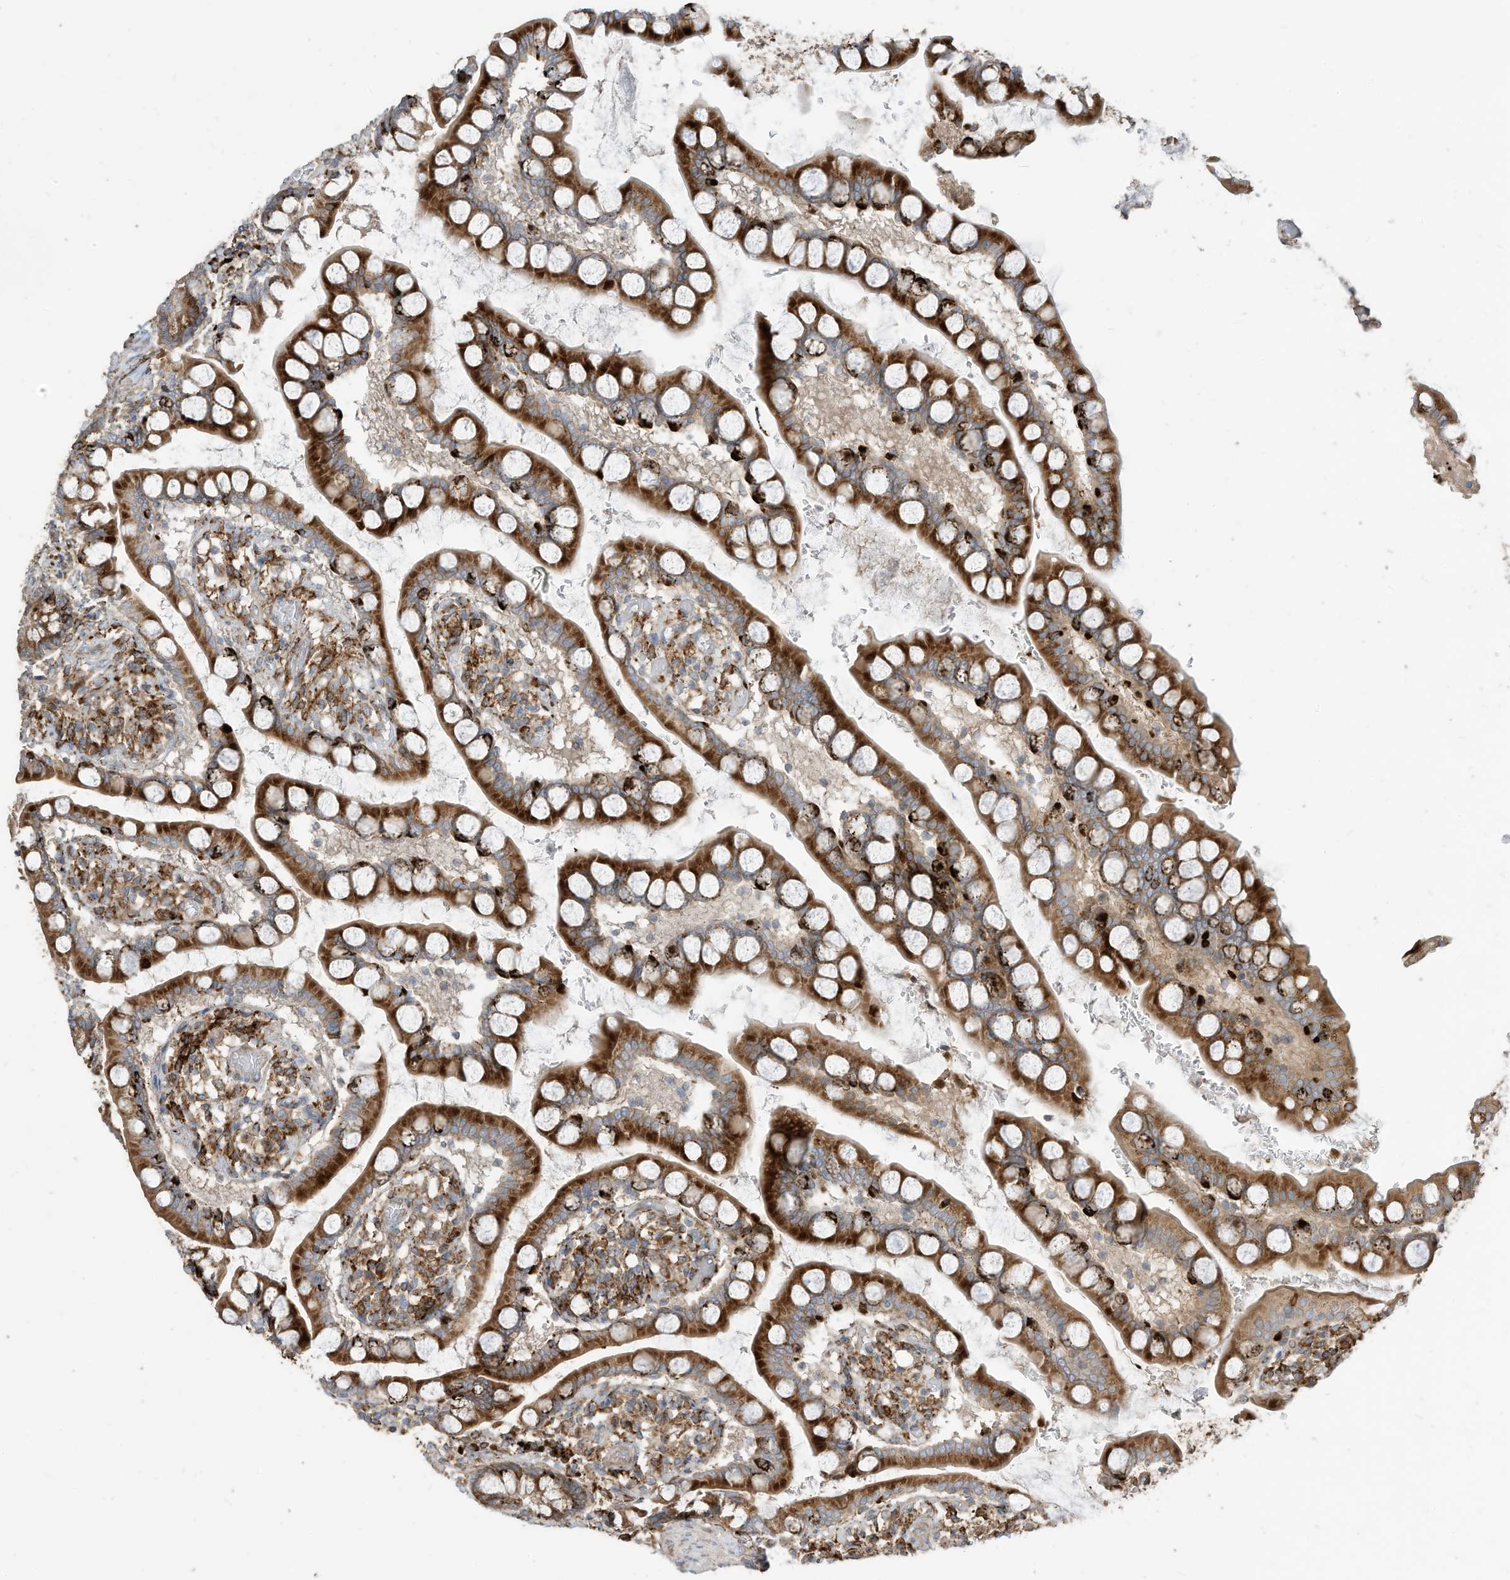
{"staining": {"intensity": "strong", "quantity": ">75%", "location": "cytoplasmic/membranous"}, "tissue": "small intestine", "cell_type": "Glandular cells", "image_type": "normal", "snomed": [{"axis": "morphology", "description": "Normal tissue, NOS"}, {"axis": "topography", "description": "Small intestine"}], "caption": "DAB (3,3'-diaminobenzidine) immunohistochemical staining of benign small intestine shows strong cytoplasmic/membranous protein expression in about >75% of glandular cells. (DAB IHC, brown staining for protein, blue staining for nuclei).", "gene": "TRNAU1AP", "patient": {"sex": "male", "age": 52}}